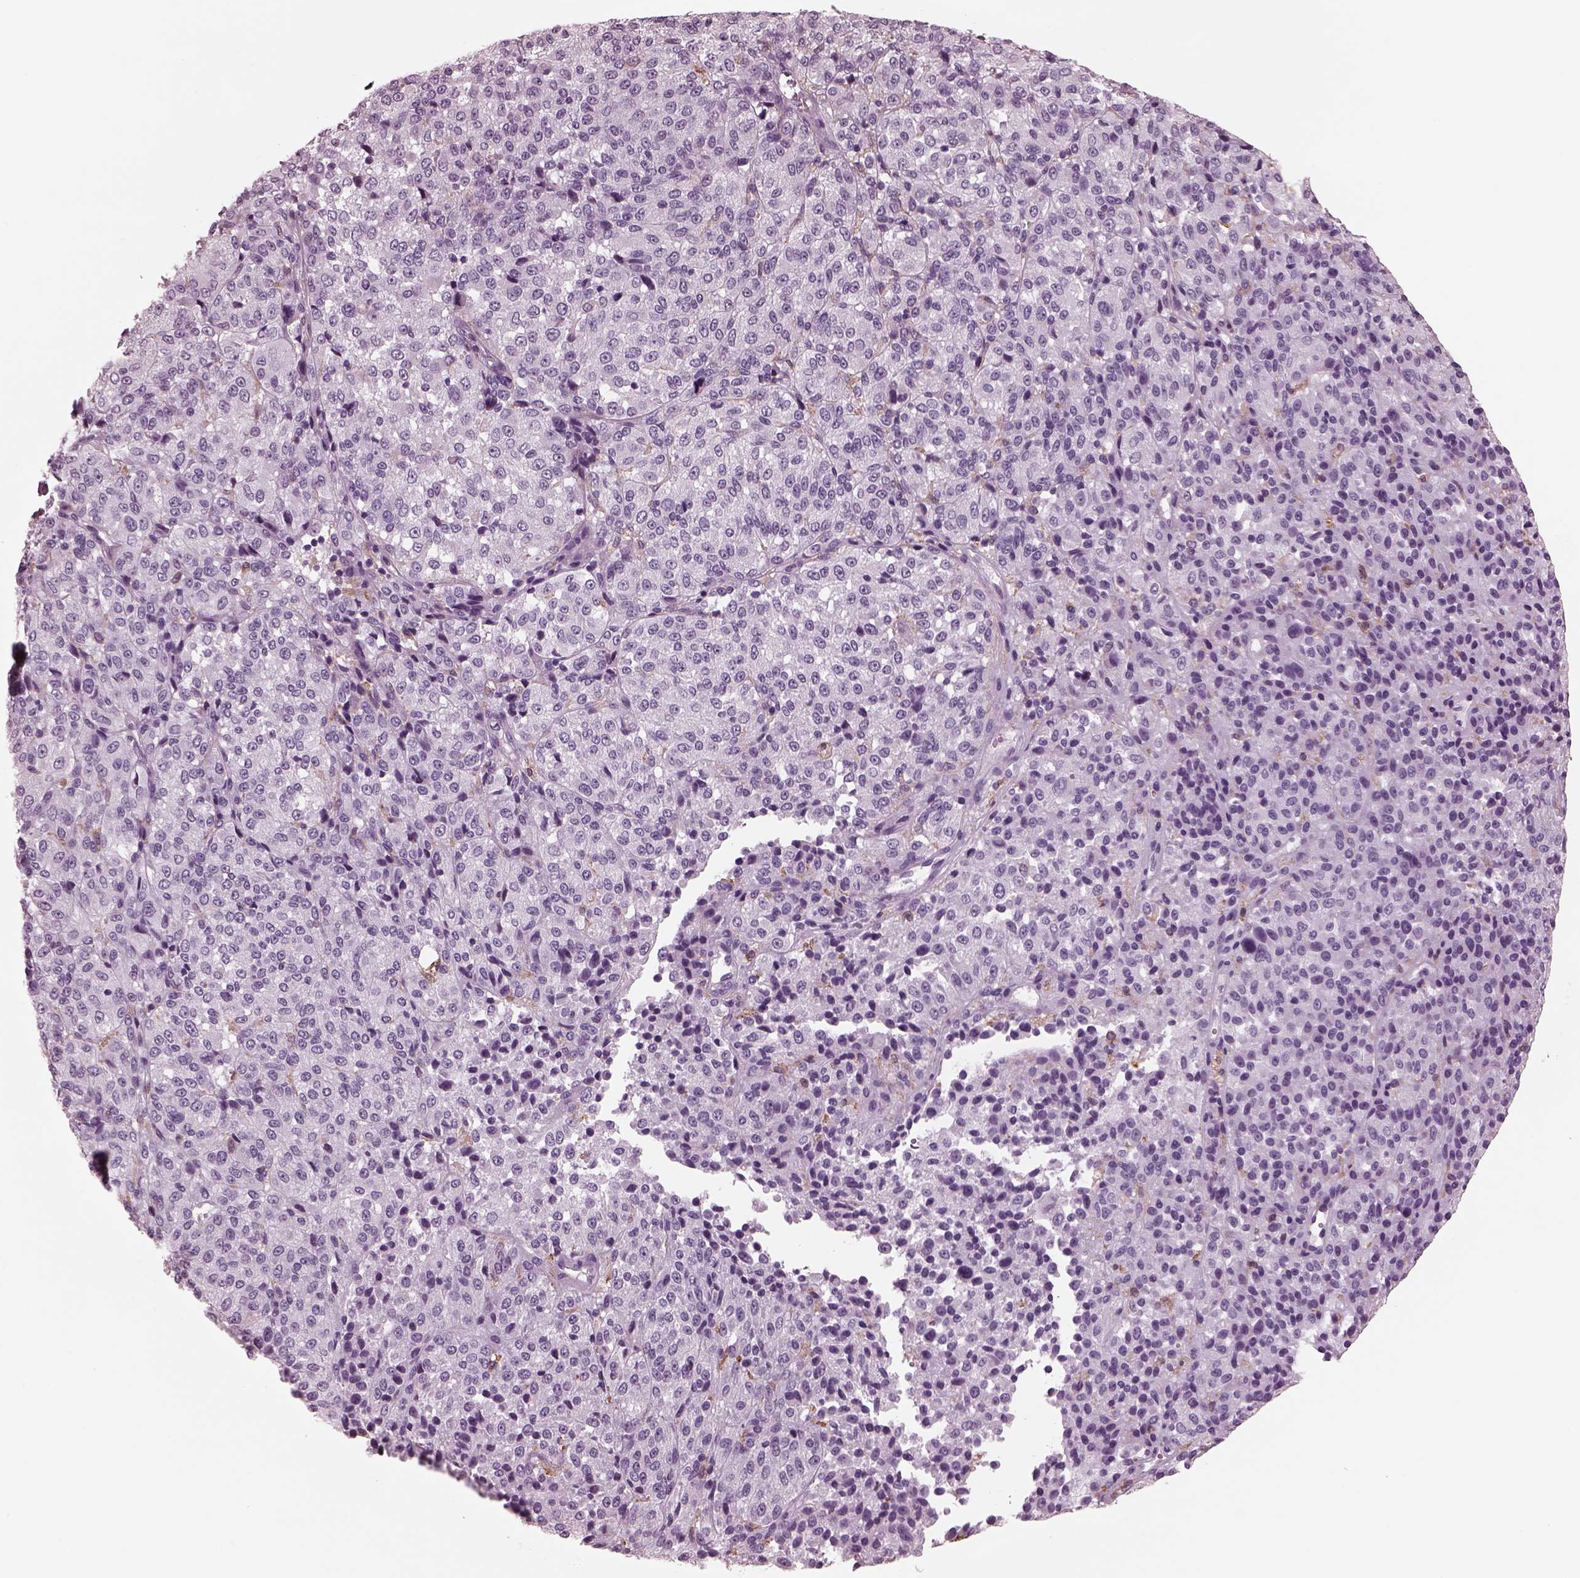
{"staining": {"intensity": "negative", "quantity": "none", "location": "none"}, "tissue": "melanoma", "cell_type": "Tumor cells", "image_type": "cancer", "snomed": [{"axis": "morphology", "description": "Malignant melanoma, Metastatic site"}, {"axis": "topography", "description": "Brain"}], "caption": "A histopathology image of malignant melanoma (metastatic site) stained for a protein reveals no brown staining in tumor cells.", "gene": "CGA", "patient": {"sex": "female", "age": 56}}